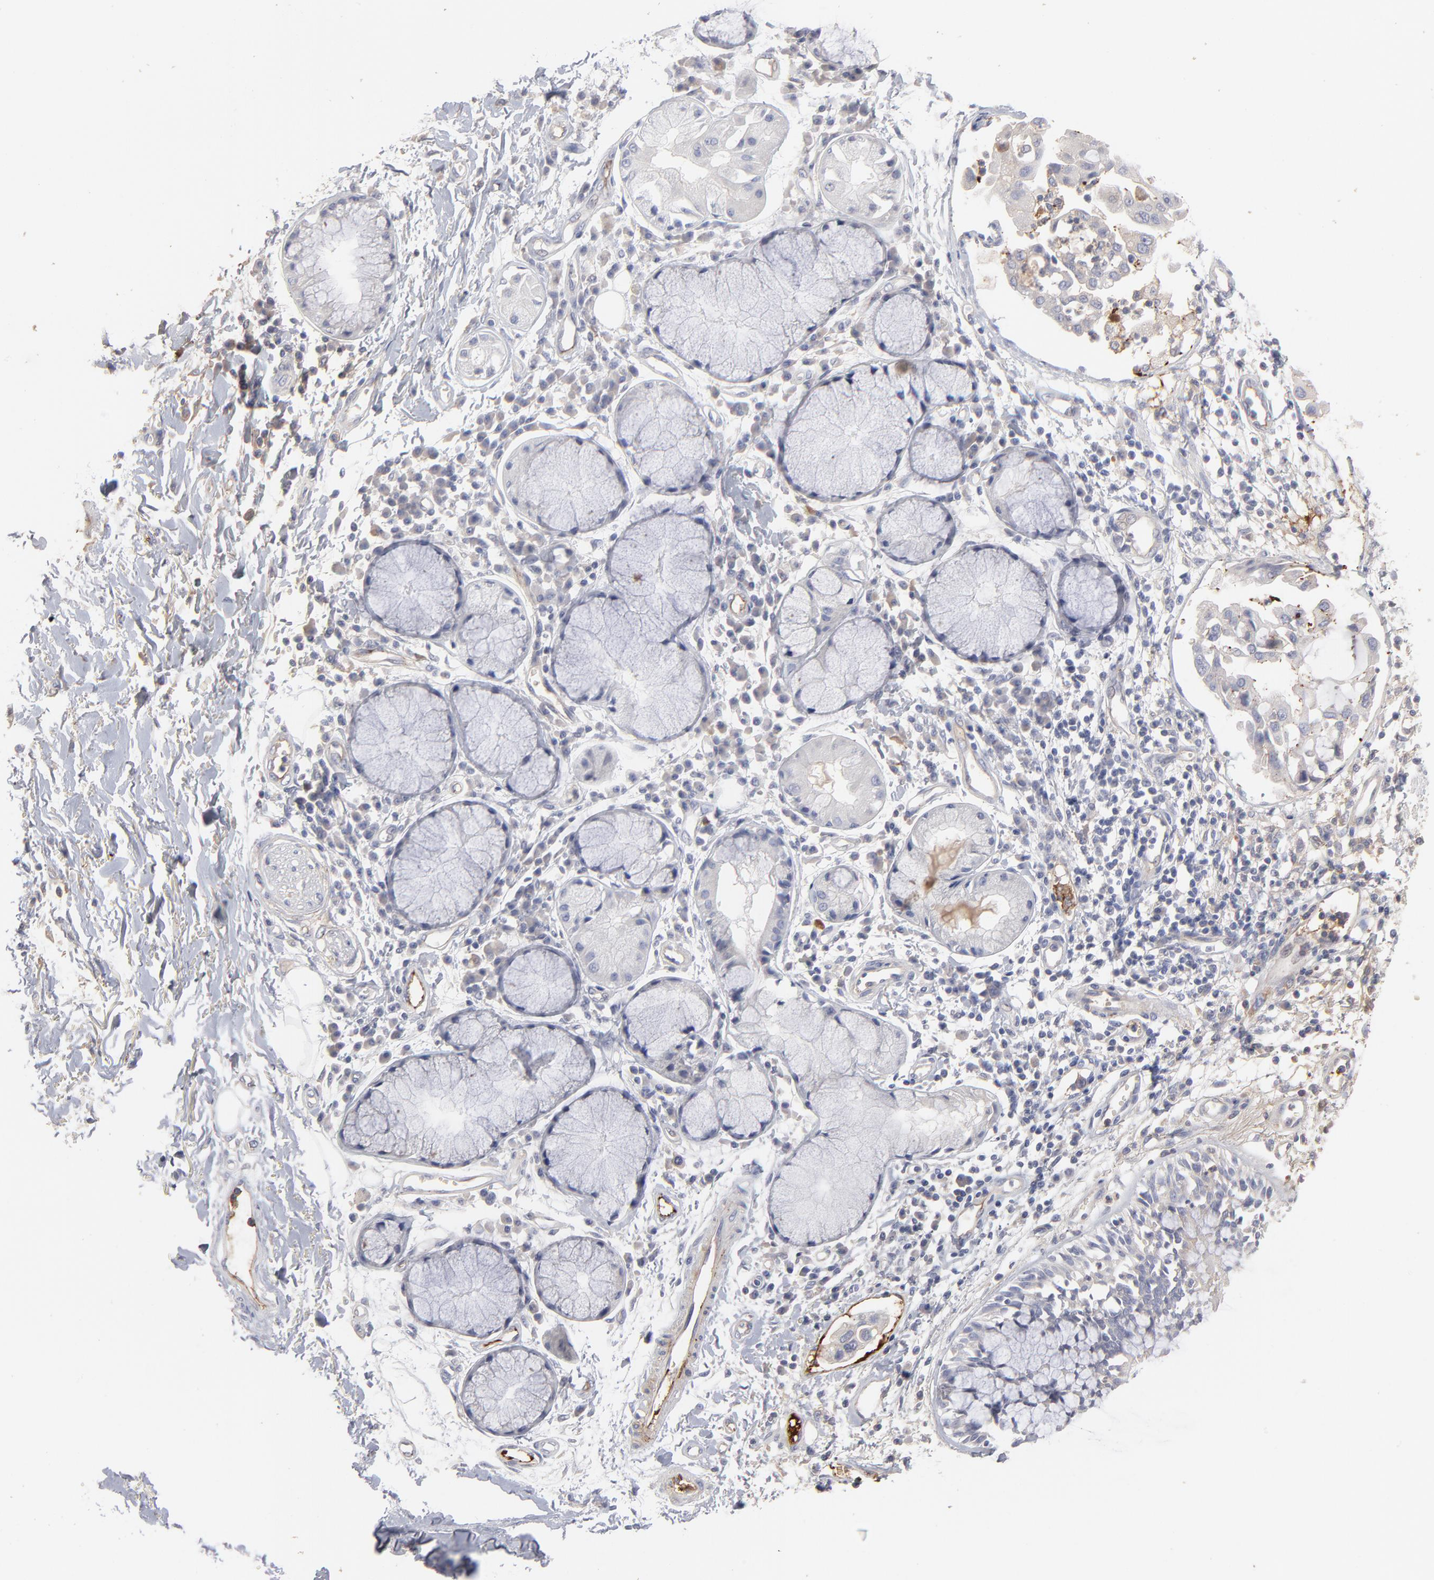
{"staining": {"intensity": "negative", "quantity": "none", "location": "none"}, "tissue": "adipose tissue", "cell_type": "Adipocytes", "image_type": "normal", "snomed": [{"axis": "morphology", "description": "Normal tissue, NOS"}, {"axis": "morphology", "description": "Adenocarcinoma, NOS"}, {"axis": "topography", "description": "Cartilage tissue"}, {"axis": "topography", "description": "Bronchus"}, {"axis": "topography", "description": "Lung"}], "caption": "A micrograph of adipose tissue stained for a protein reveals no brown staining in adipocytes. (Brightfield microscopy of DAB (3,3'-diaminobenzidine) immunohistochemistry at high magnification).", "gene": "CCR3", "patient": {"sex": "female", "age": 67}}